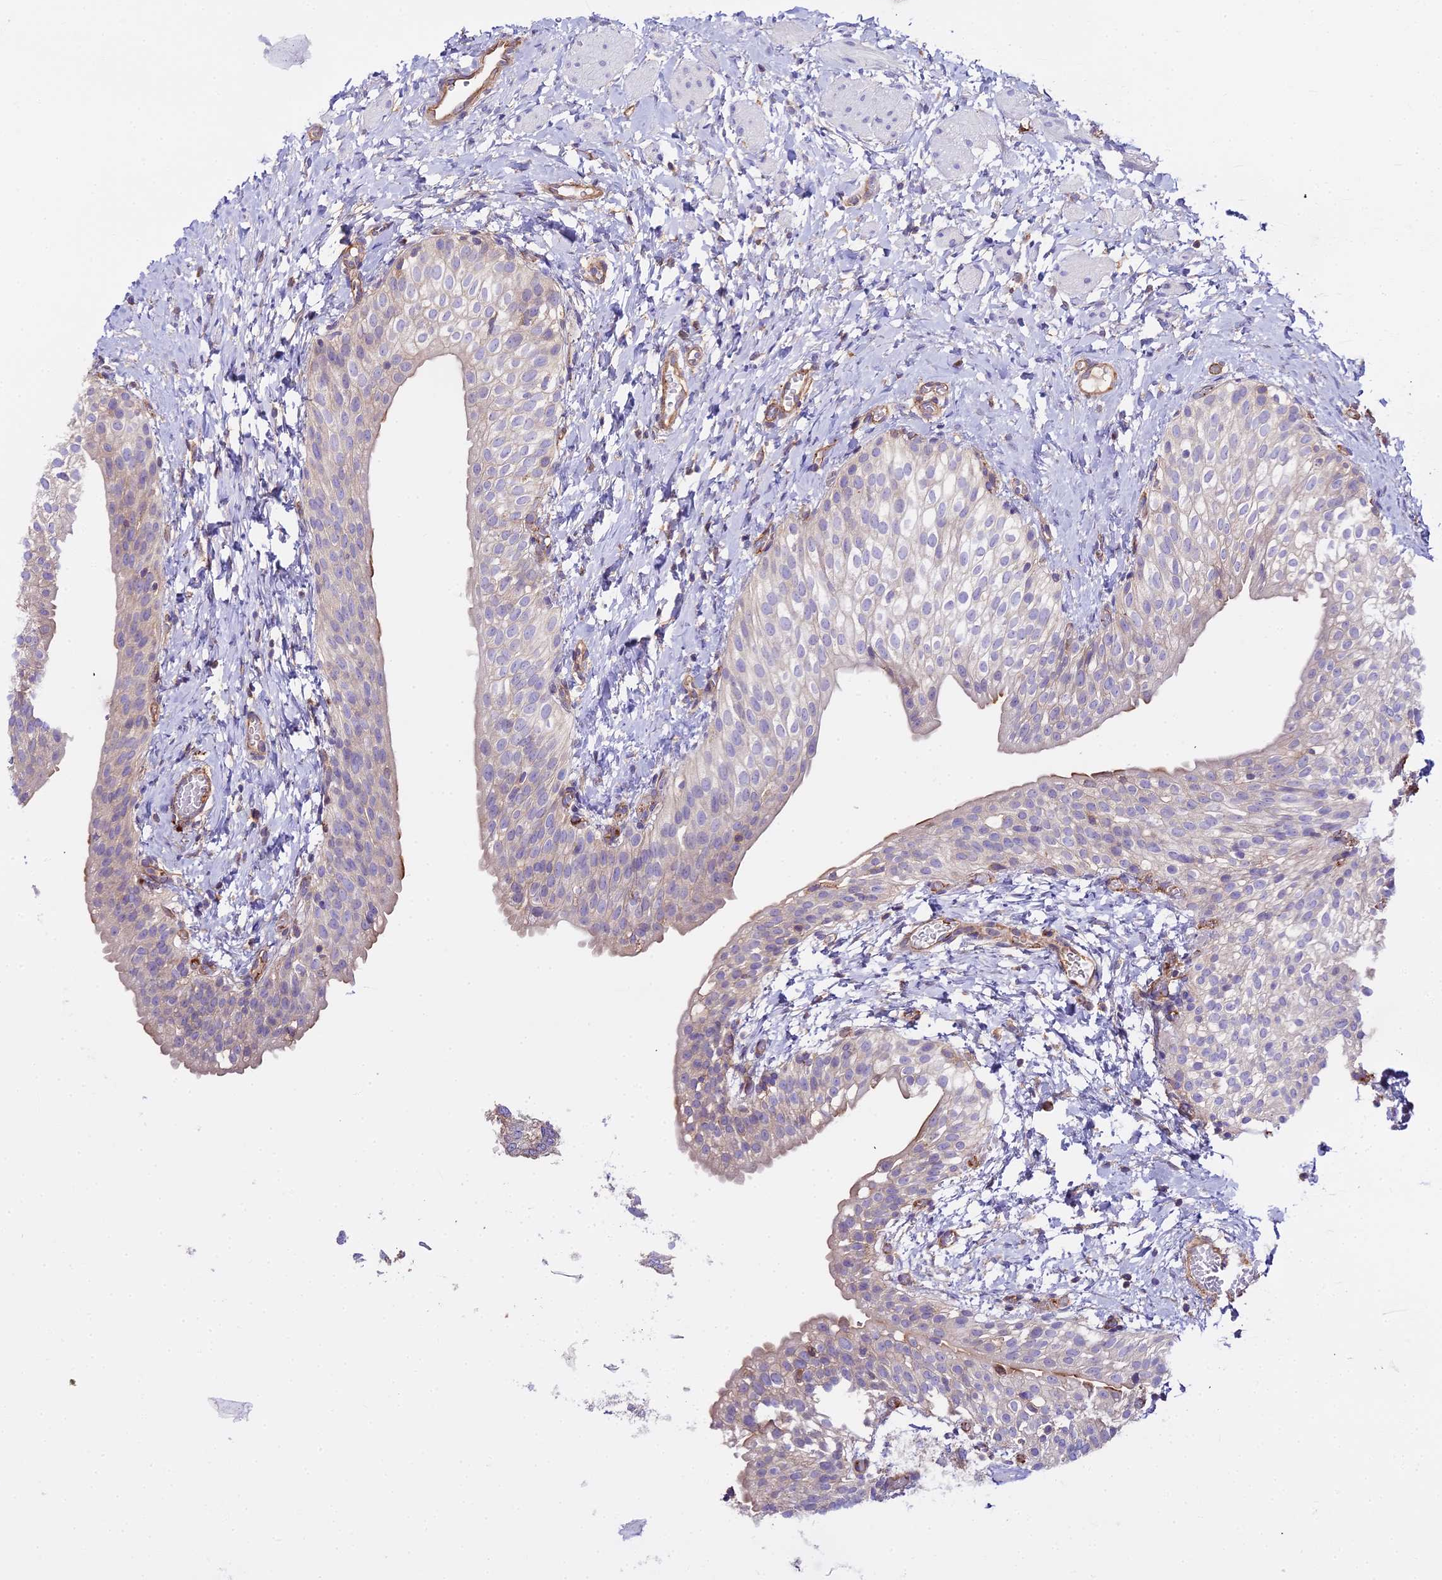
{"staining": {"intensity": "moderate", "quantity": "<25%", "location": "cytoplasmic/membranous"}, "tissue": "urinary bladder", "cell_type": "Urothelial cells", "image_type": "normal", "snomed": [{"axis": "morphology", "description": "Normal tissue, NOS"}, {"axis": "topography", "description": "Urinary bladder"}], "caption": "A low amount of moderate cytoplasmic/membranous expression is appreciated in approximately <25% of urothelial cells in benign urinary bladder.", "gene": "GLYAT", "patient": {"sex": "male", "age": 1}}